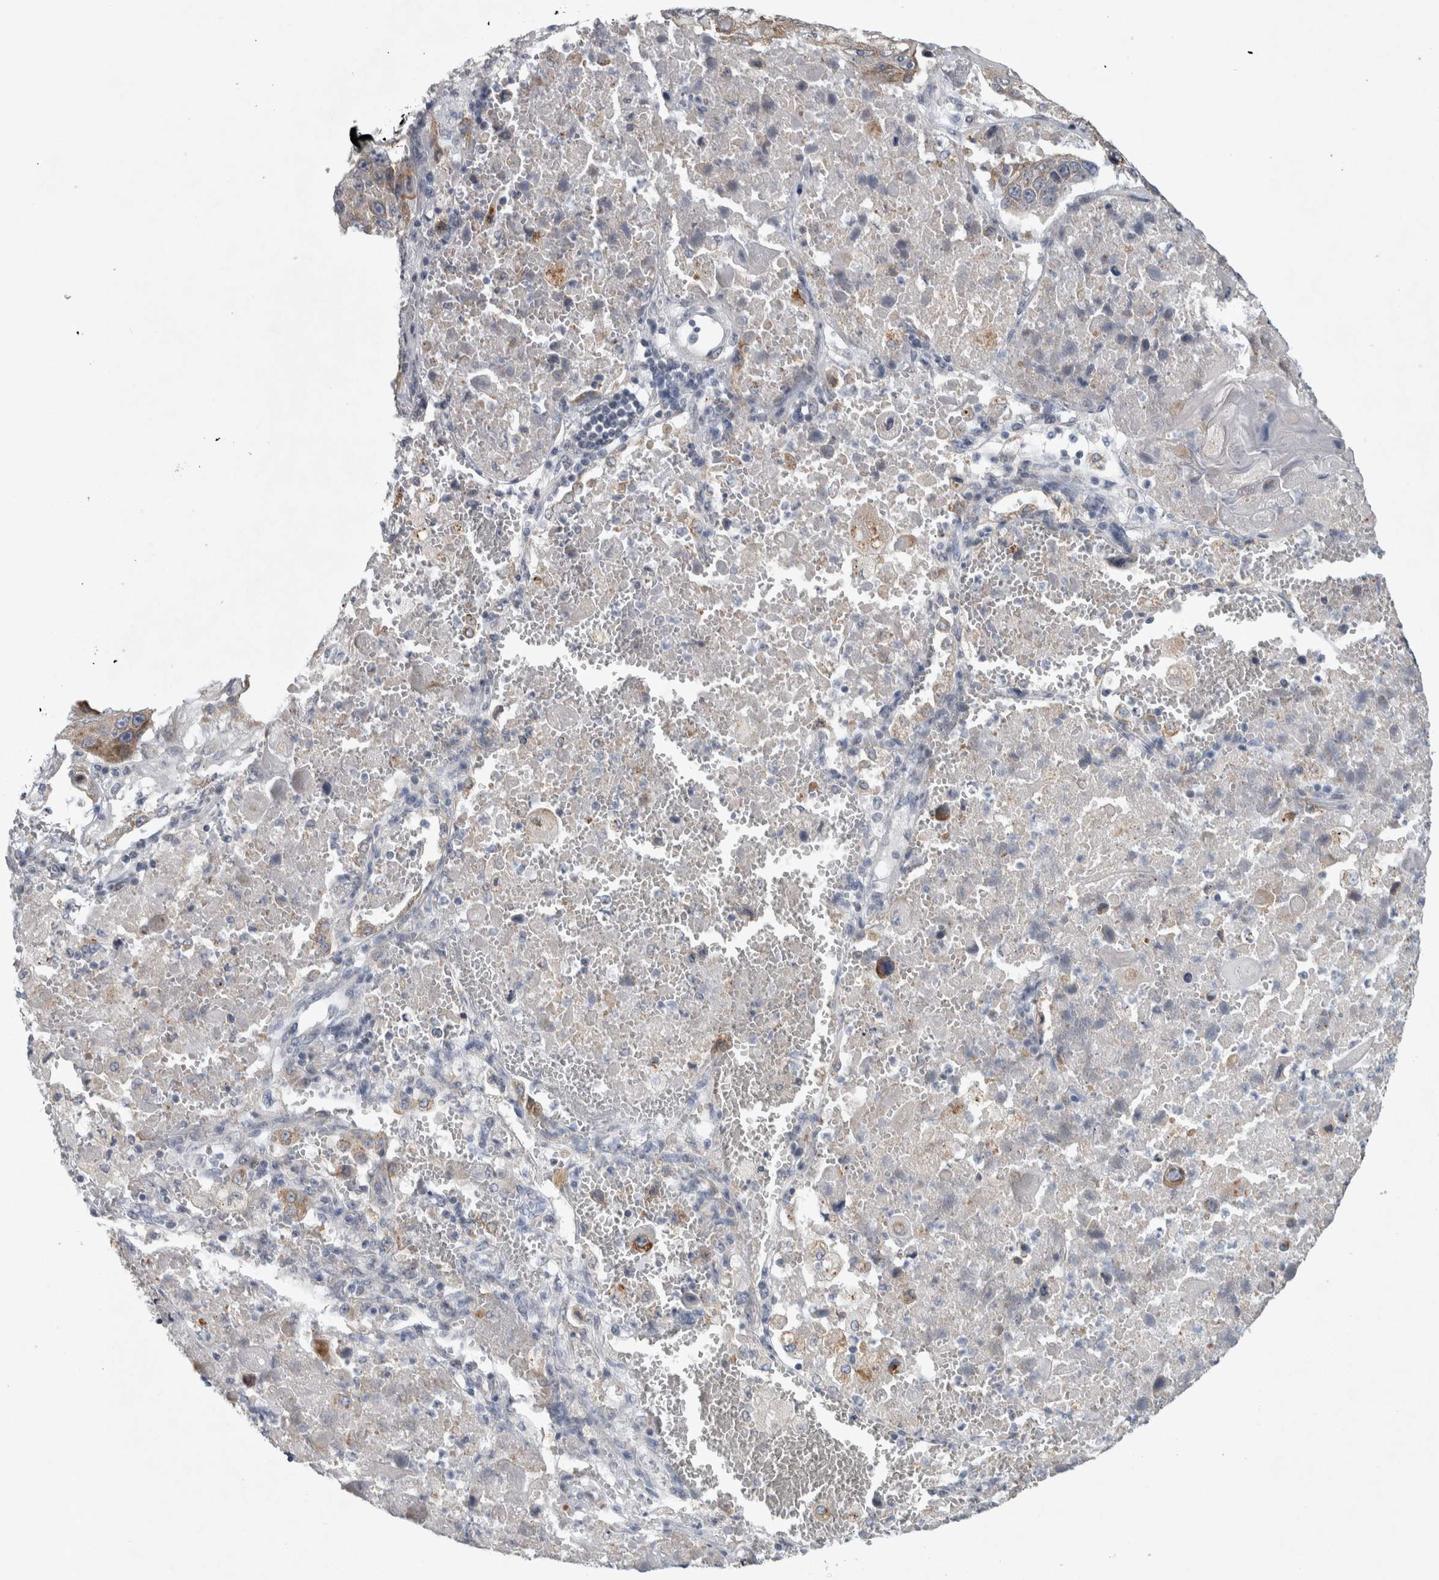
{"staining": {"intensity": "negative", "quantity": "none", "location": "none"}, "tissue": "lung cancer", "cell_type": "Tumor cells", "image_type": "cancer", "snomed": [{"axis": "morphology", "description": "Squamous cell carcinoma, NOS"}, {"axis": "topography", "description": "Lung"}], "caption": "The IHC photomicrograph has no significant staining in tumor cells of lung cancer (squamous cell carcinoma) tissue.", "gene": "SIGMAR1", "patient": {"sex": "male", "age": 61}}